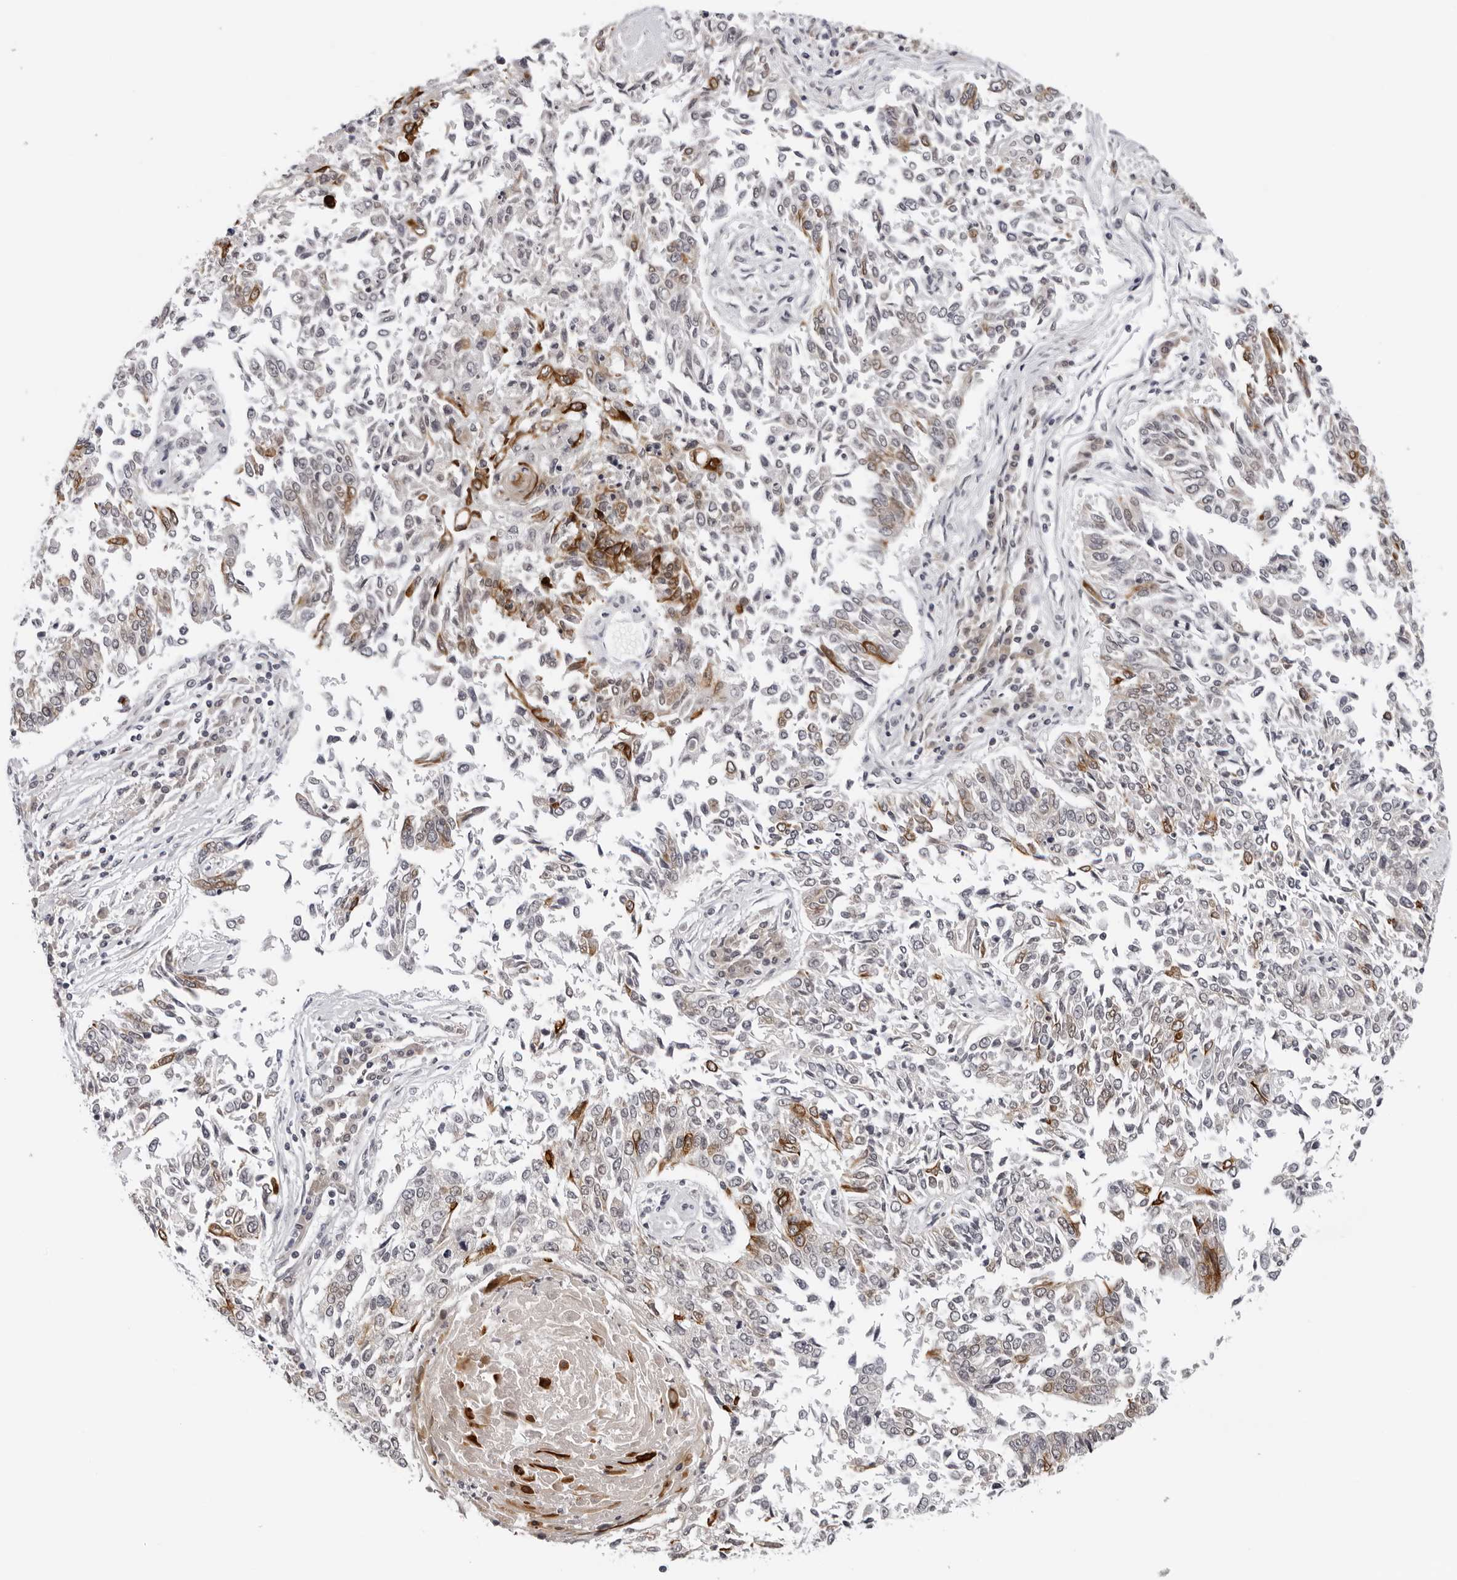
{"staining": {"intensity": "moderate", "quantity": "<25%", "location": "cytoplasmic/membranous"}, "tissue": "lung cancer", "cell_type": "Tumor cells", "image_type": "cancer", "snomed": [{"axis": "morphology", "description": "Normal tissue, NOS"}, {"axis": "morphology", "description": "Squamous cell carcinoma, NOS"}, {"axis": "topography", "description": "Cartilage tissue"}, {"axis": "topography", "description": "Bronchus"}, {"axis": "topography", "description": "Lung"}, {"axis": "topography", "description": "Peripheral nerve tissue"}], "caption": "This image displays immunohistochemistry (IHC) staining of human lung cancer (squamous cell carcinoma), with low moderate cytoplasmic/membranous positivity in approximately <25% of tumor cells.", "gene": "PRUNE1", "patient": {"sex": "female", "age": 49}}